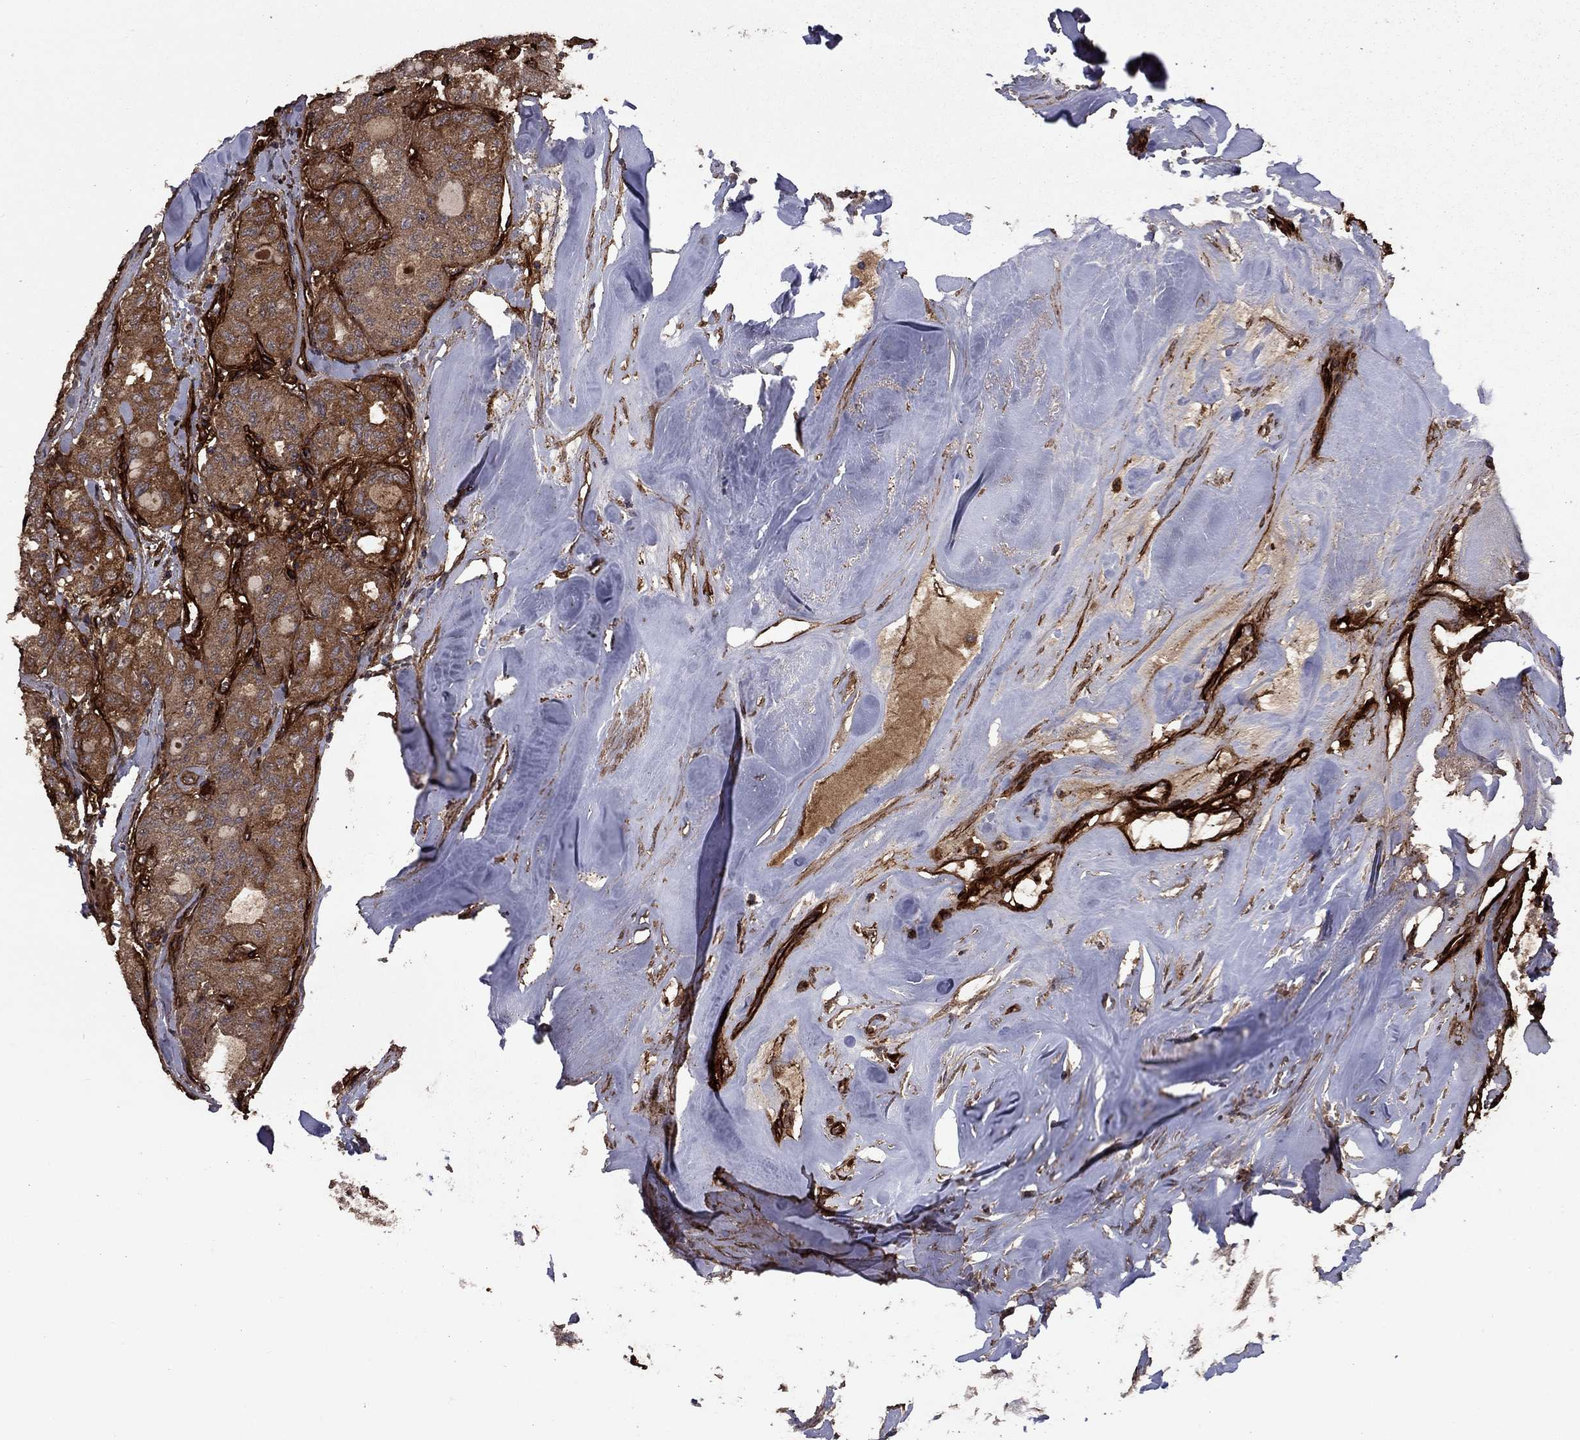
{"staining": {"intensity": "moderate", "quantity": "25%-75%", "location": "cytoplasmic/membranous"}, "tissue": "thyroid cancer", "cell_type": "Tumor cells", "image_type": "cancer", "snomed": [{"axis": "morphology", "description": "Follicular adenoma carcinoma, NOS"}, {"axis": "topography", "description": "Thyroid gland"}], "caption": "Immunohistochemical staining of thyroid cancer (follicular adenoma carcinoma) exhibits medium levels of moderate cytoplasmic/membranous protein positivity in approximately 25%-75% of tumor cells.", "gene": "COL18A1", "patient": {"sex": "male", "age": 75}}